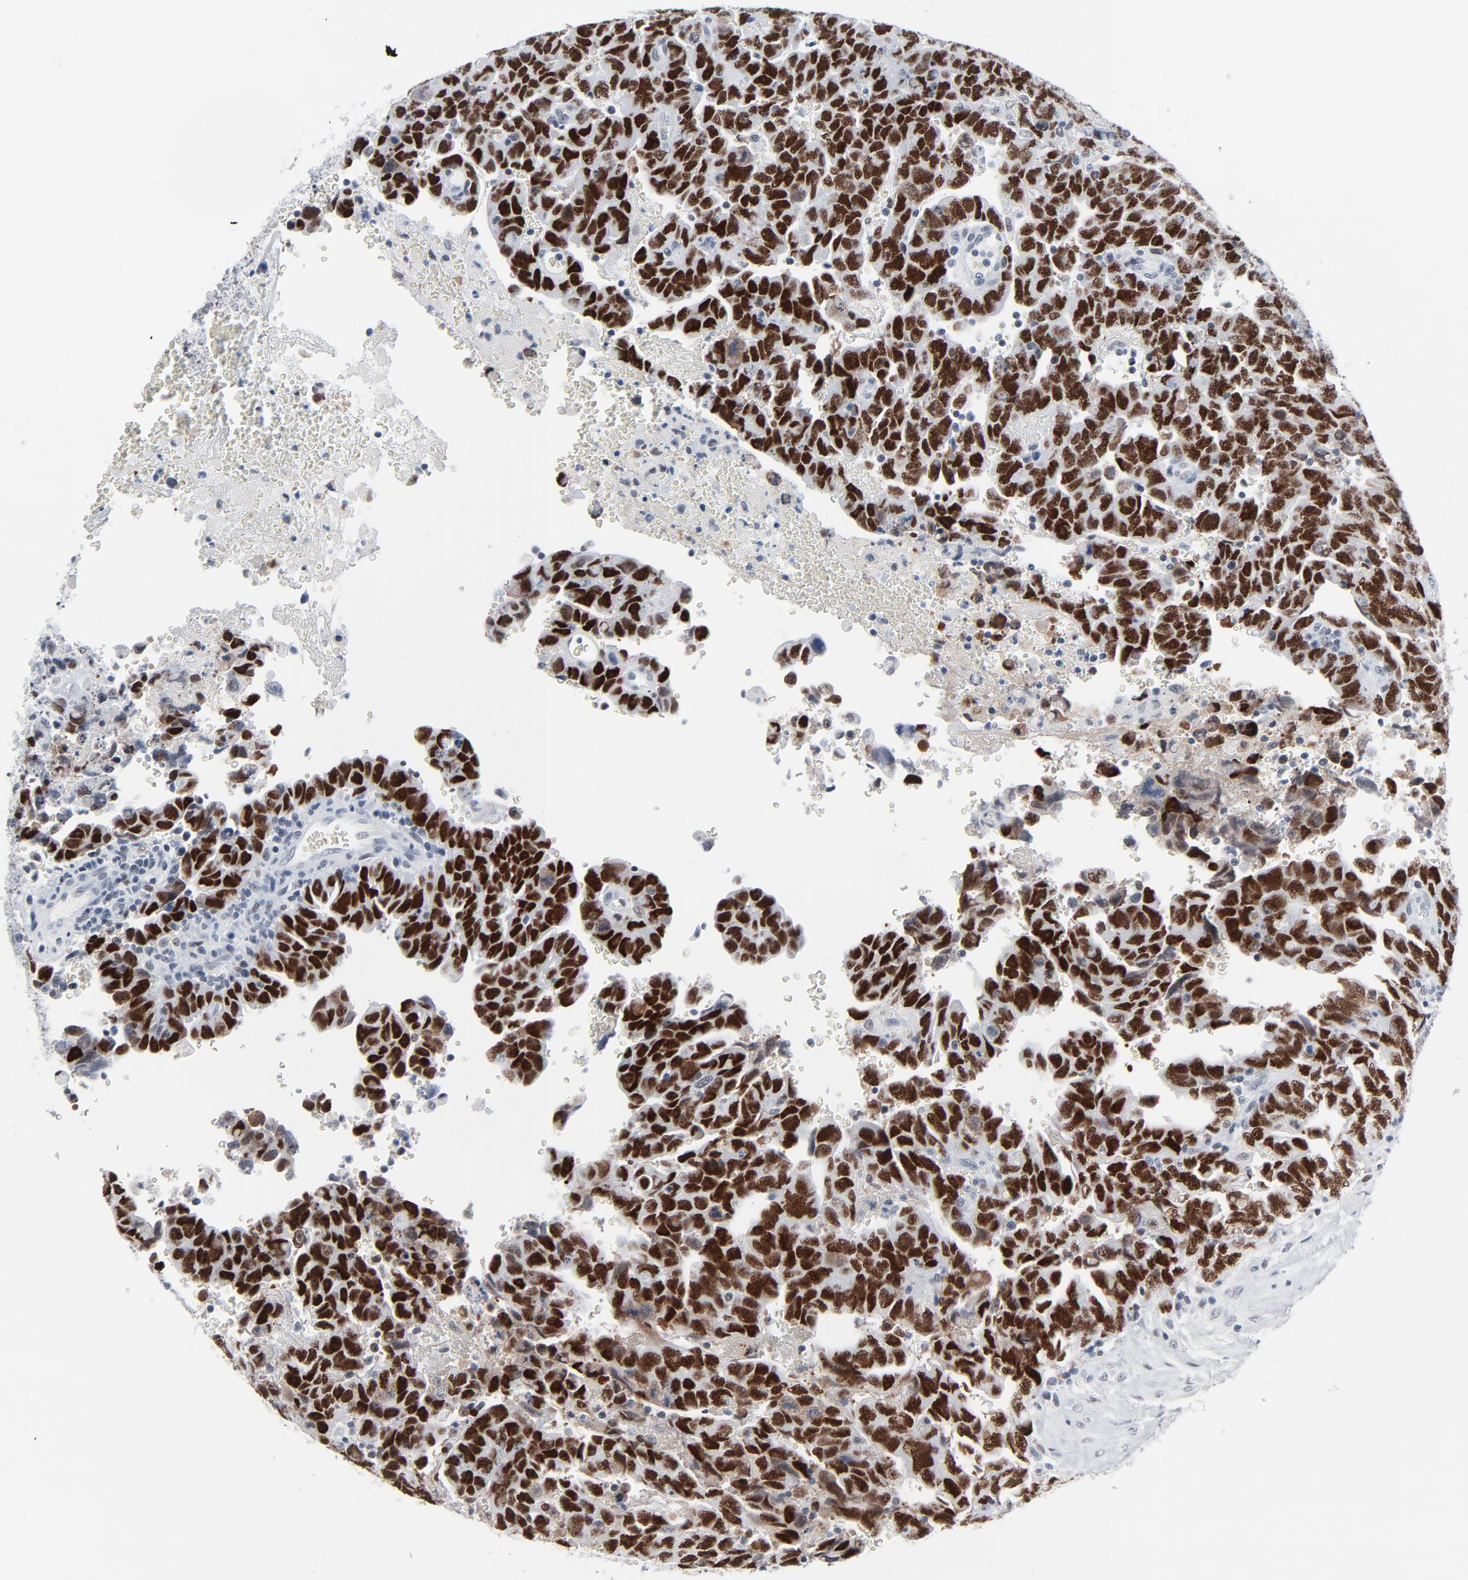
{"staining": {"intensity": "strong", "quantity": ">75%", "location": "nuclear"}, "tissue": "testis cancer", "cell_type": "Tumor cells", "image_type": "cancer", "snomed": [{"axis": "morphology", "description": "Carcinoma, Embryonal, NOS"}, {"axis": "topography", "description": "Testis"}], "caption": "A brown stain labels strong nuclear staining of a protein in testis cancer tumor cells.", "gene": "SIRT1", "patient": {"sex": "male", "age": 28}}